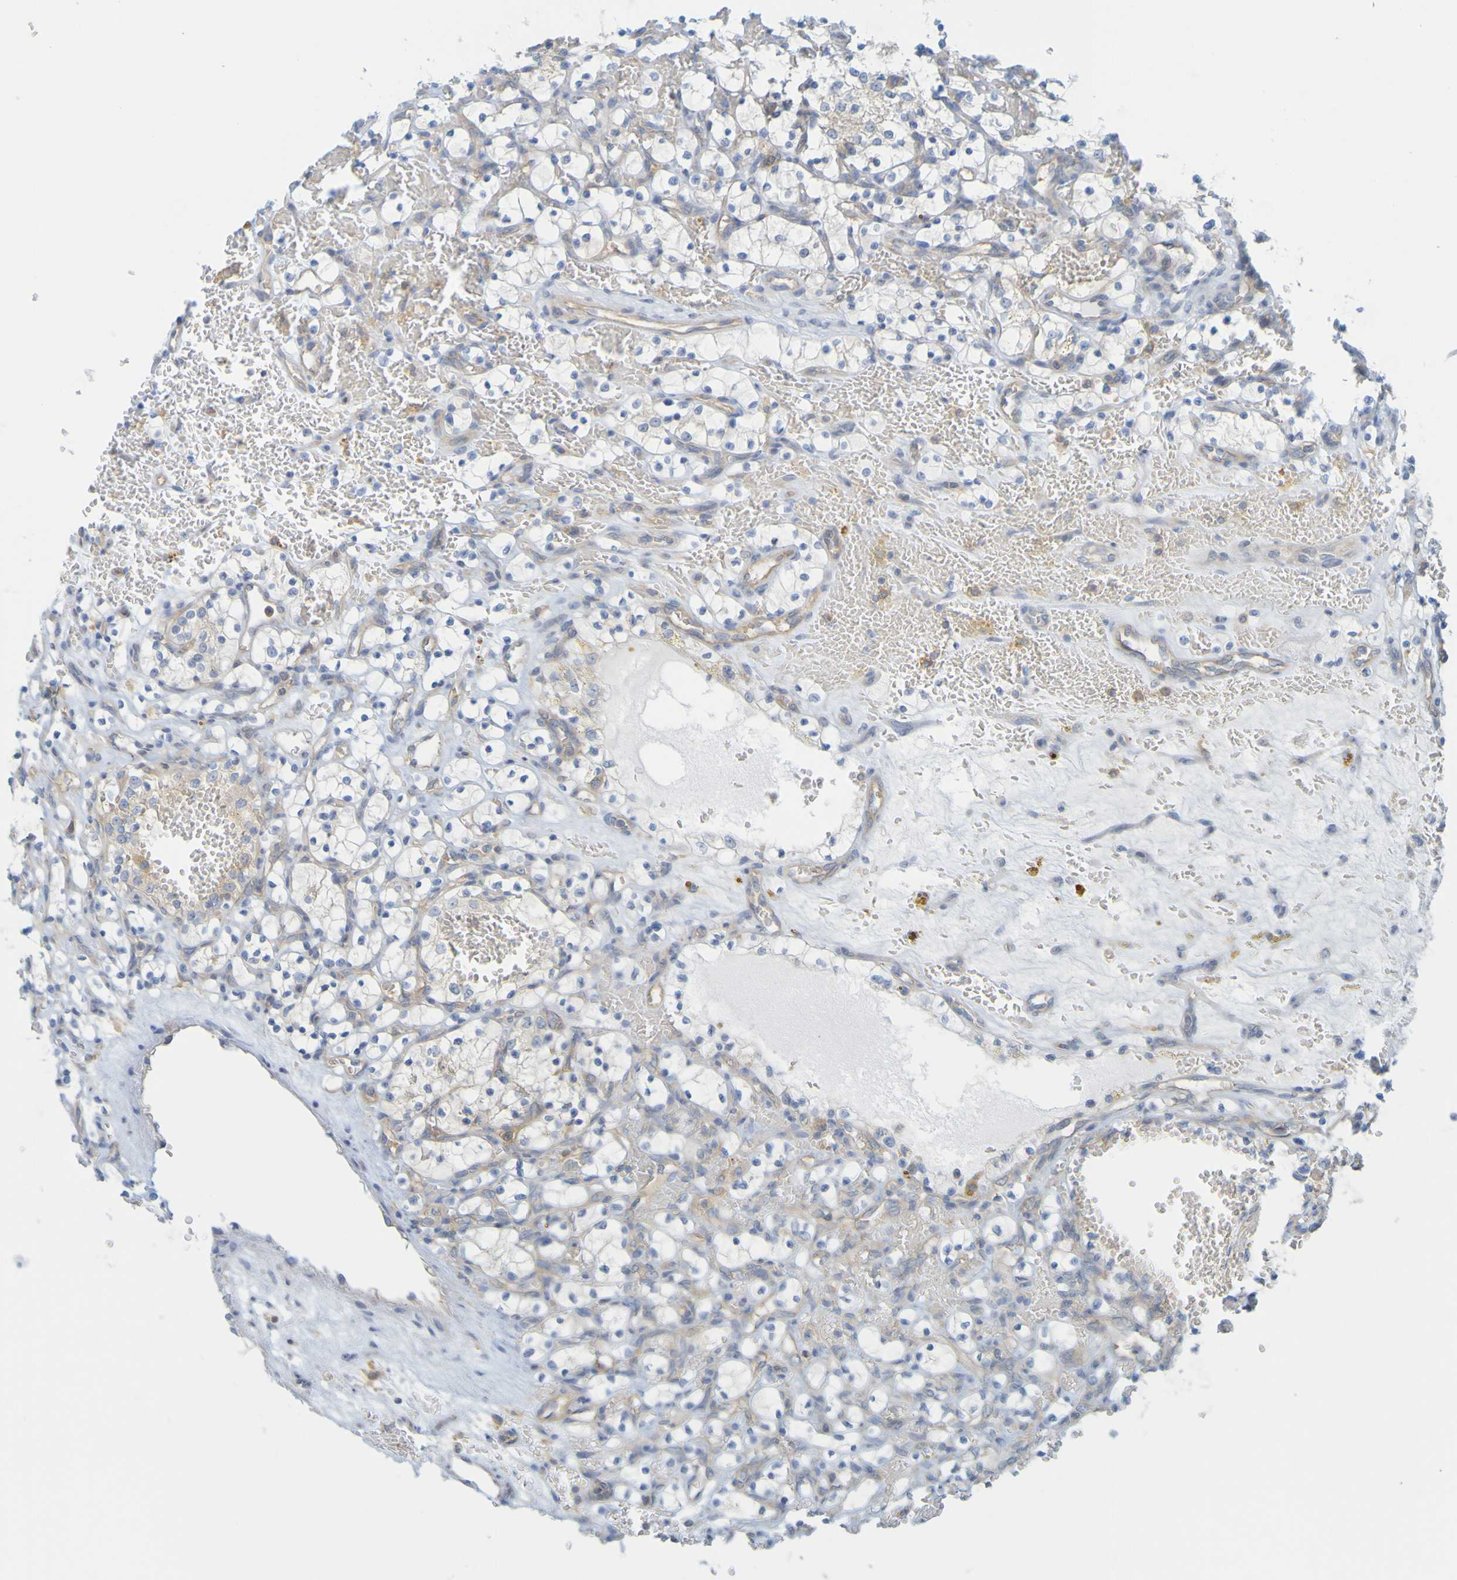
{"staining": {"intensity": "negative", "quantity": "none", "location": "none"}, "tissue": "renal cancer", "cell_type": "Tumor cells", "image_type": "cancer", "snomed": [{"axis": "morphology", "description": "Adenocarcinoma, NOS"}, {"axis": "topography", "description": "Kidney"}], "caption": "This is a histopathology image of IHC staining of renal cancer, which shows no positivity in tumor cells.", "gene": "APPL1", "patient": {"sex": "female", "age": 69}}